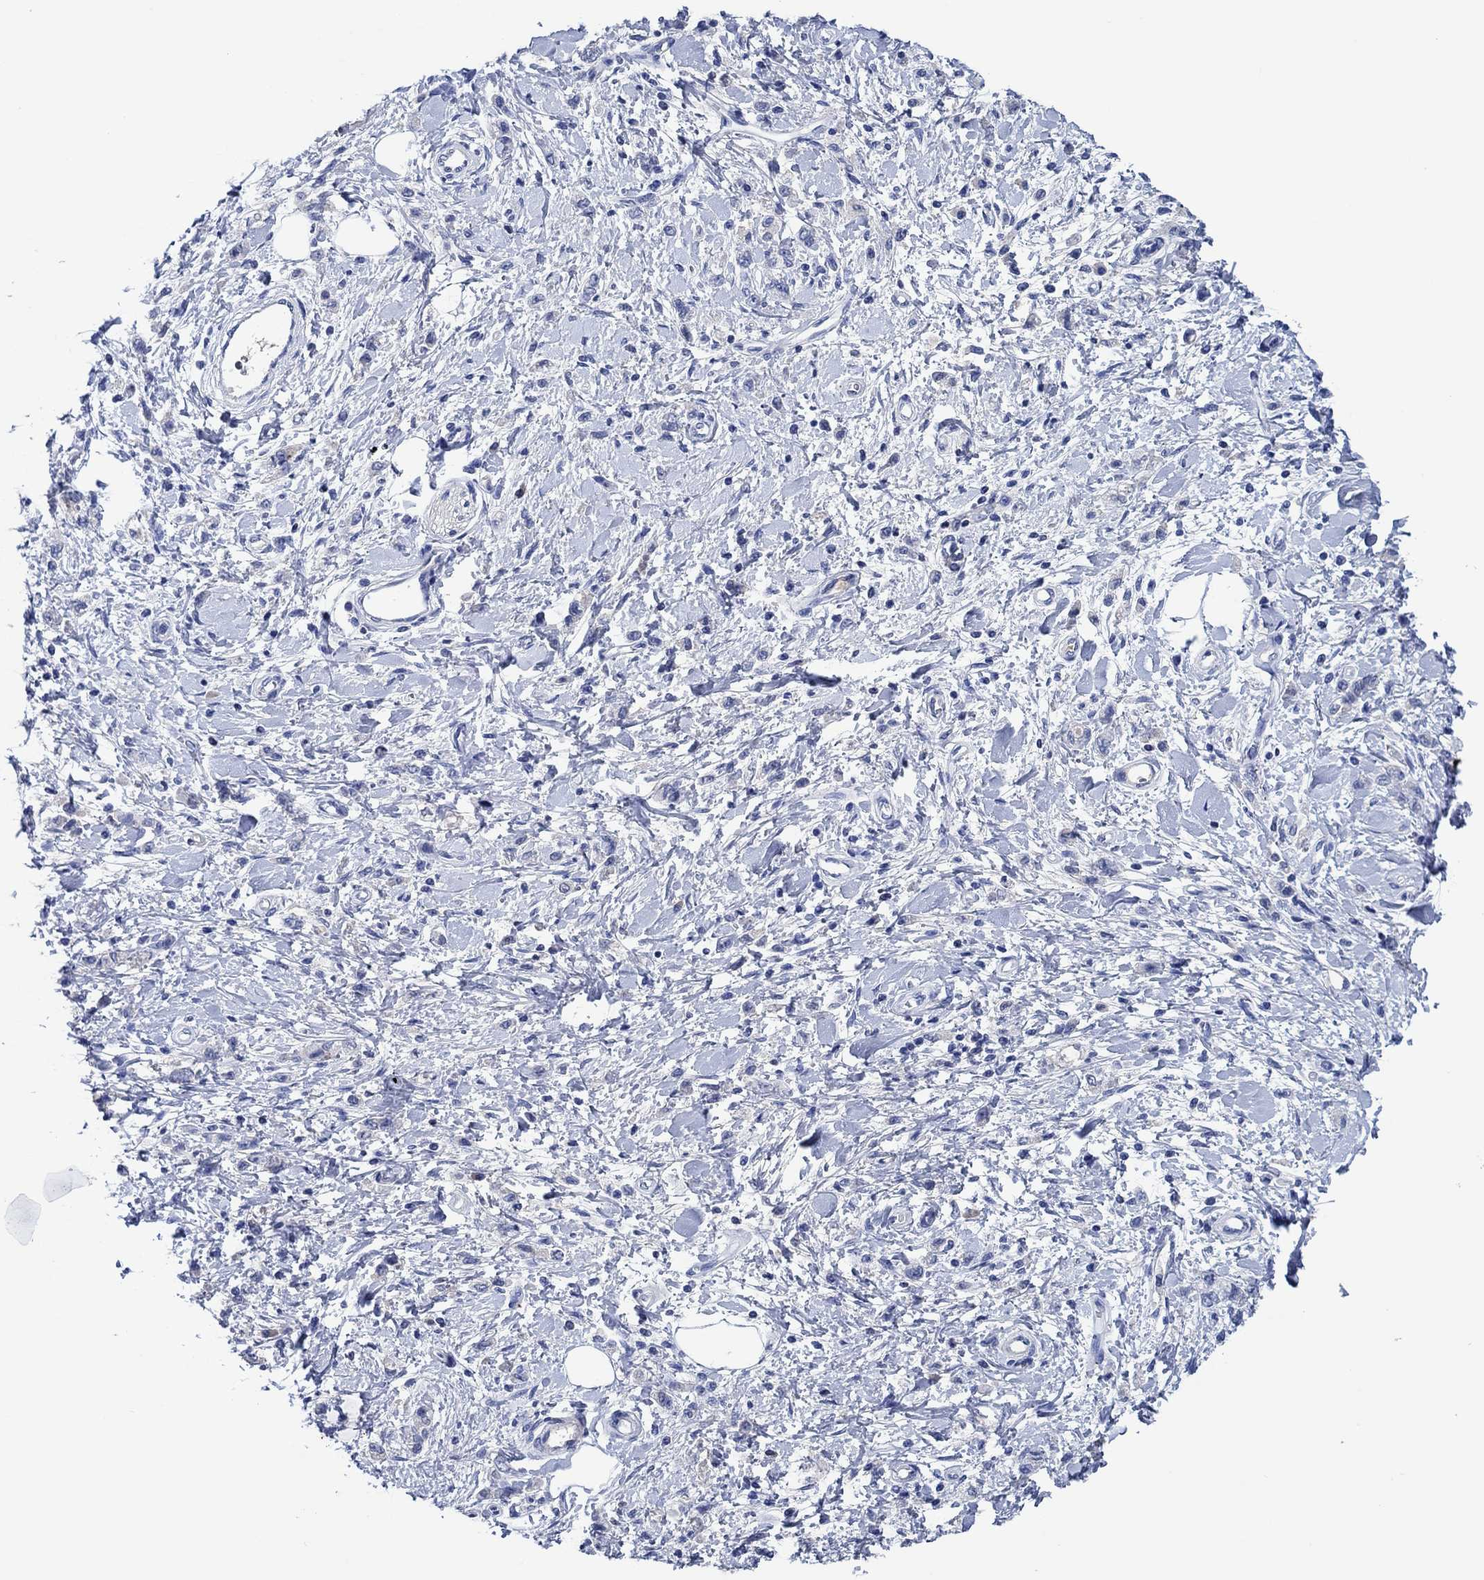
{"staining": {"intensity": "negative", "quantity": "none", "location": "none"}, "tissue": "stomach cancer", "cell_type": "Tumor cells", "image_type": "cancer", "snomed": [{"axis": "morphology", "description": "Adenocarcinoma, NOS"}, {"axis": "topography", "description": "Stomach"}], "caption": "A histopathology image of stomach cancer (adenocarcinoma) stained for a protein demonstrates no brown staining in tumor cells.", "gene": "CPNE6", "patient": {"sex": "male", "age": 77}}